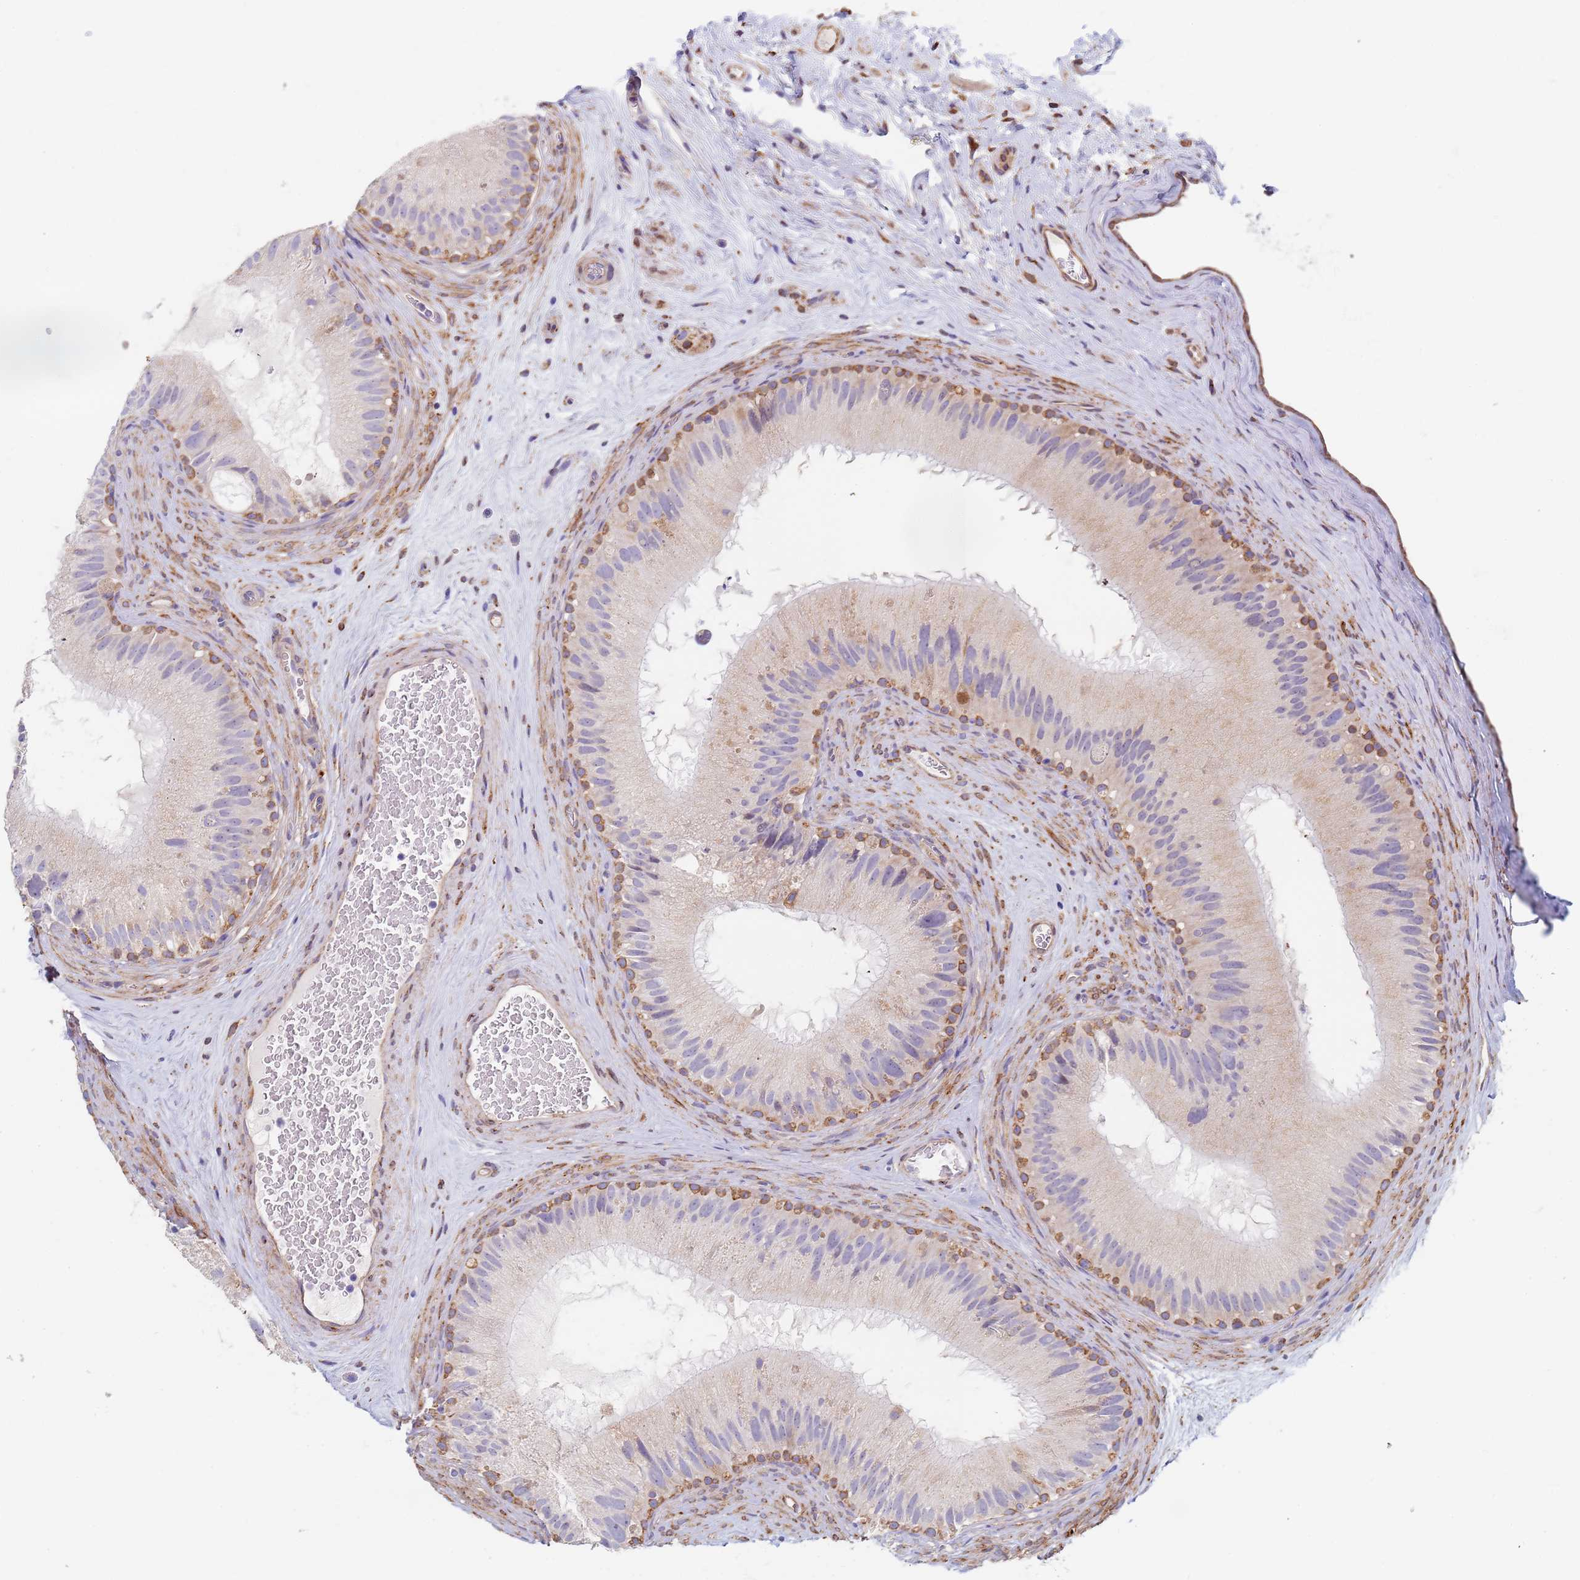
{"staining": {"intensity": "moderate", "quantity": "<25%", "location": "cytoplasmic/membranous"}, "tissue": "epididymis", "cell_type": "Glandular cells", "image_type": "normal", "snomed": [{"axis": "morphology", "description": "Normal tissue, NOS"}, {"axis": "topography", "description": "Epididymis"}], "caption": "A photomicrograph of epididymis stained for a protein exhibits moderate cytoplasmic/membranous brown staining in glandular cells. The staining was performed using DAB to visualize the protein expression in brown, while the nuclei were stained in blue with hematoxylin (Magnification: 20x).", "gene": "GDAP2", "patient": {"sex": "male", "age": 50}}